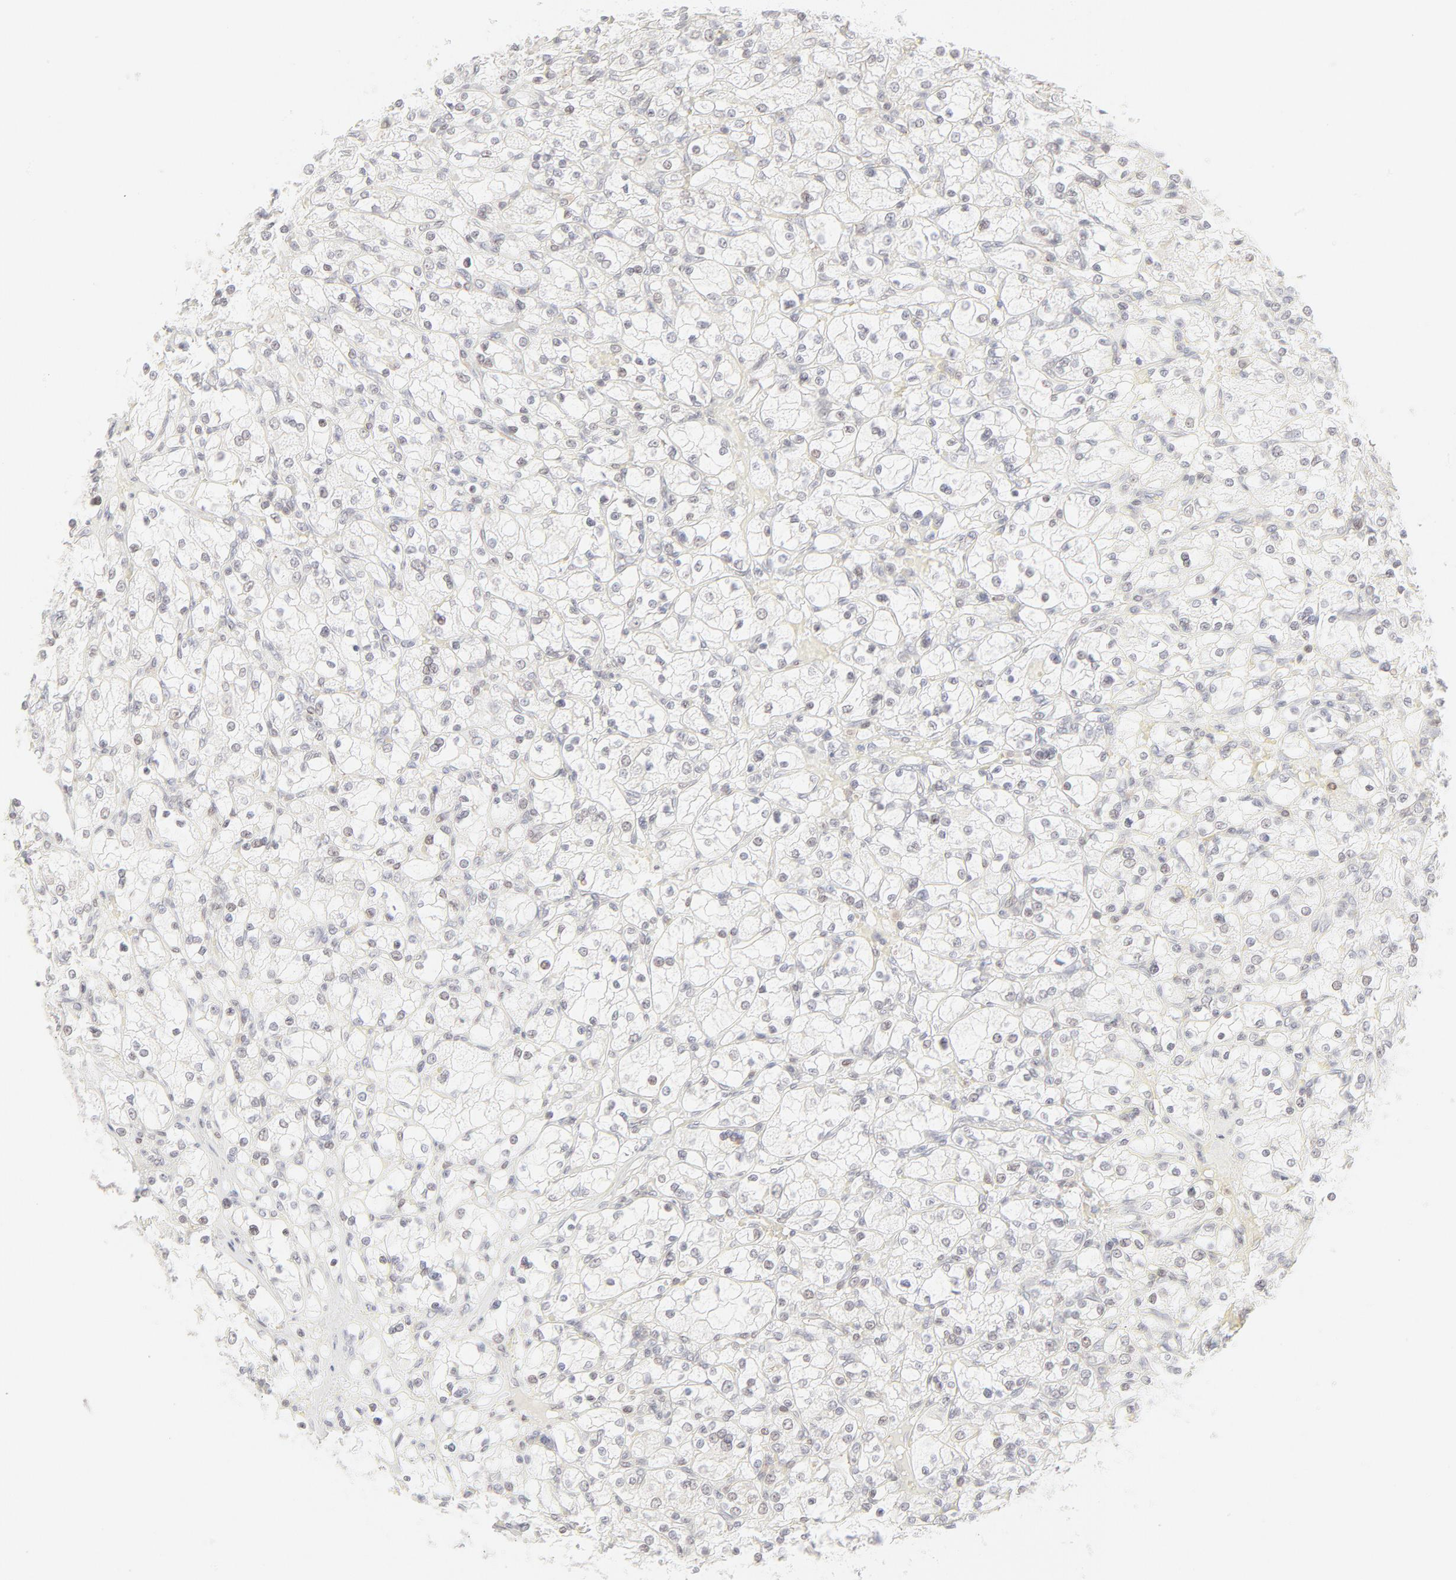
{"staining": {"intensity": "negative", "quantity": "none", "location": "none"}, "tissue": "renal cancer", "cell_type": "Tumor cells", "image_type": "cancer", "snomed": [{"axis": "morphology", "description": "Adenocarcinoma, NOS"}, {"axis": "topography", "description": "Kidney"}], "caption": "Immunohistochemistry (IHC) image of neoplastic tissue: human renal adenocarcinoma stained with DAB (3,3'-diaminobenzidine) shows no significant protein expression in tumor cells. (Stains: DAB immunohistochemistry (IHC) with hematoxylin counter stain, Microscopy: brightfield microscopy at high magnification).", "gene": "PRKCB", "patient": {"sex": "female", "age": 83}}